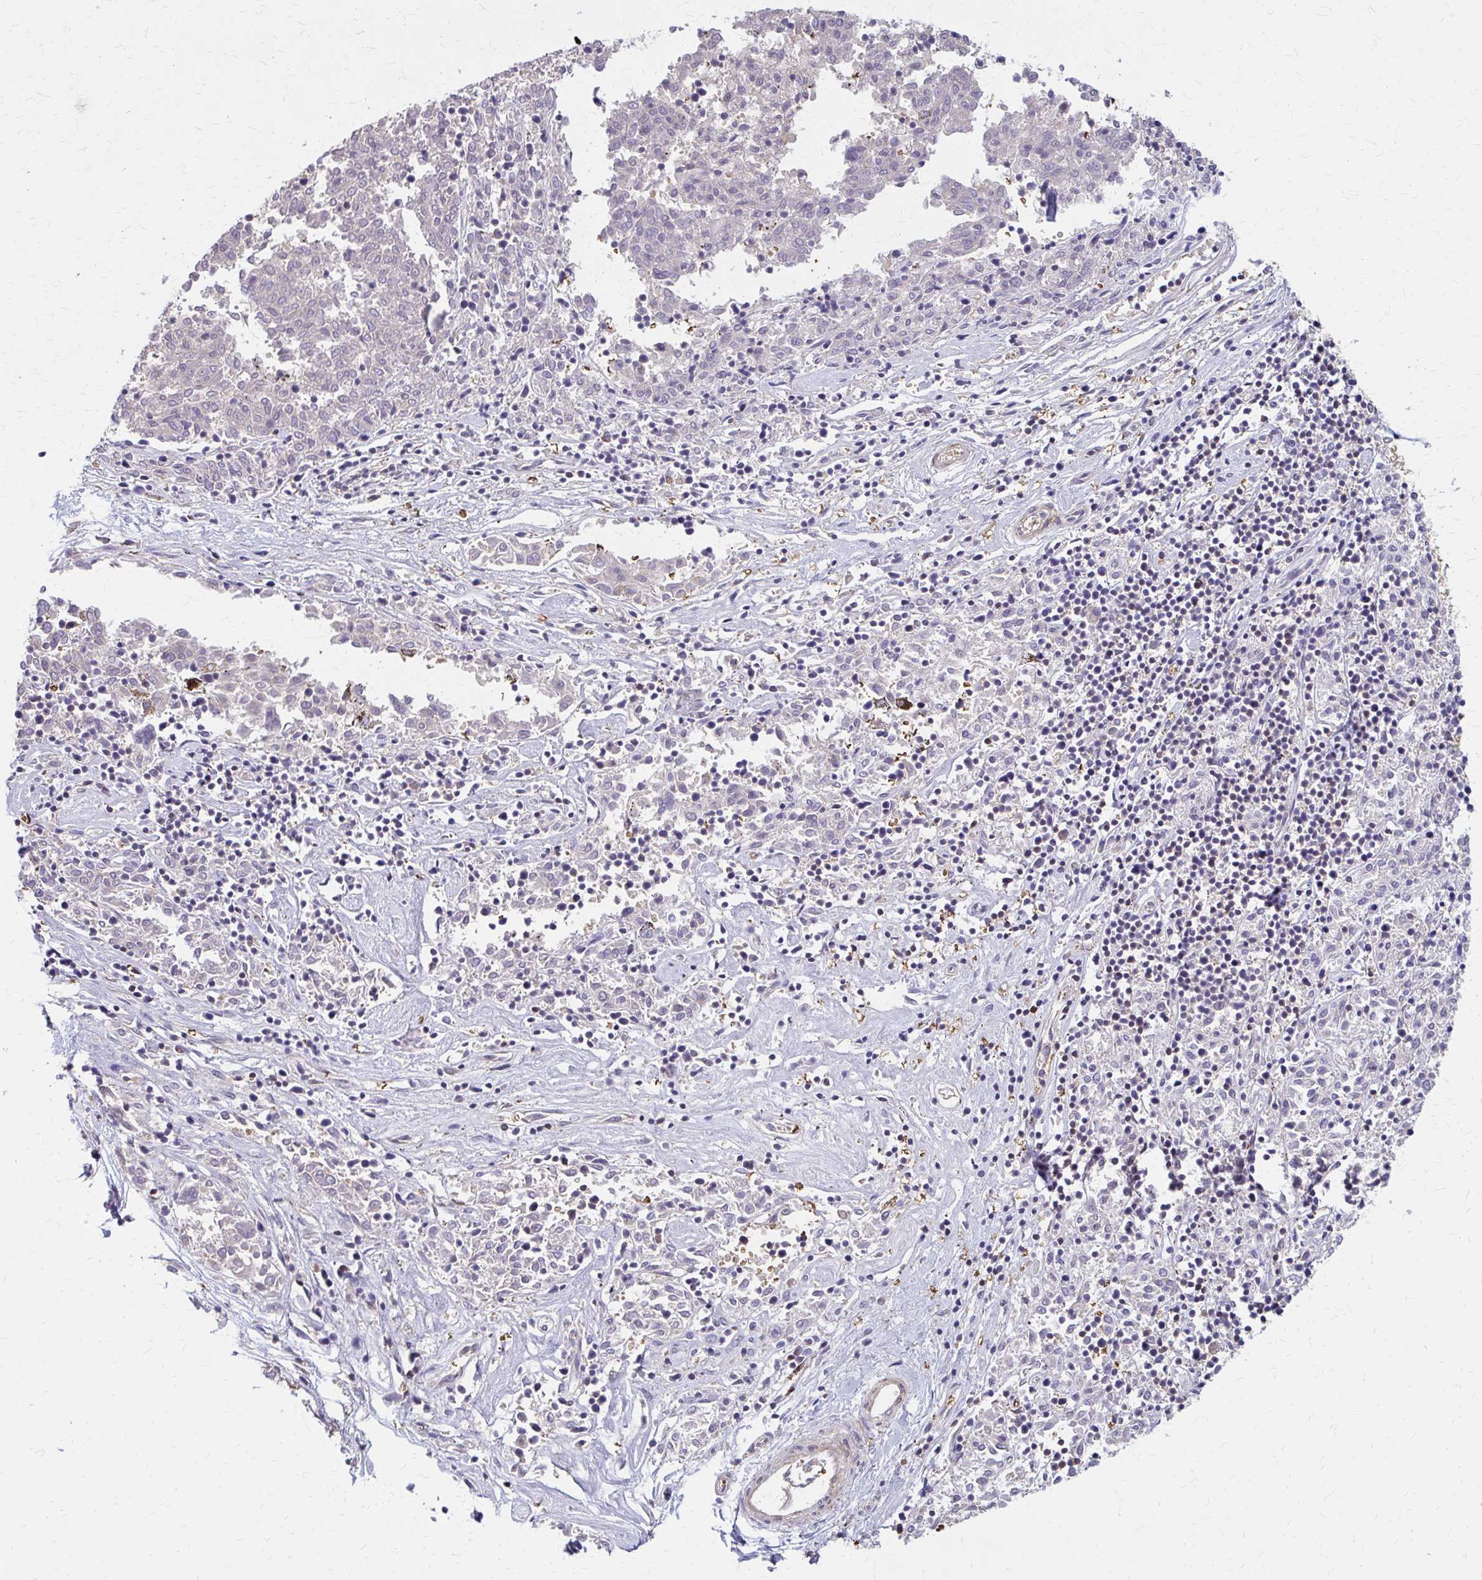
{"staining": {"intensity": "negative", "quantity": "none", "location": "none"}, "tissue": "melanoma", "cell_type": "Tumor cells", "image_type": "cancer", "snomed": [{"axis": "morphology", "description": "Malignant melanoma, NOS"}, {"axis": "topography", "description": "Skin"}], "caption": "A high-resolution photomicrograph shows immunohistochemistry (IHC) staining of malignant melanoma, which demonstrates no significant expression in tumor cells. Brightfield microscopy of immunohistochemistry stained with DAB (3,3'-diaminobenzidine) (brown) and hematoxylin (blue), captured at high magnification.", "gene": "IFI44L", "patient": {"sex": "female", "age": 72}}